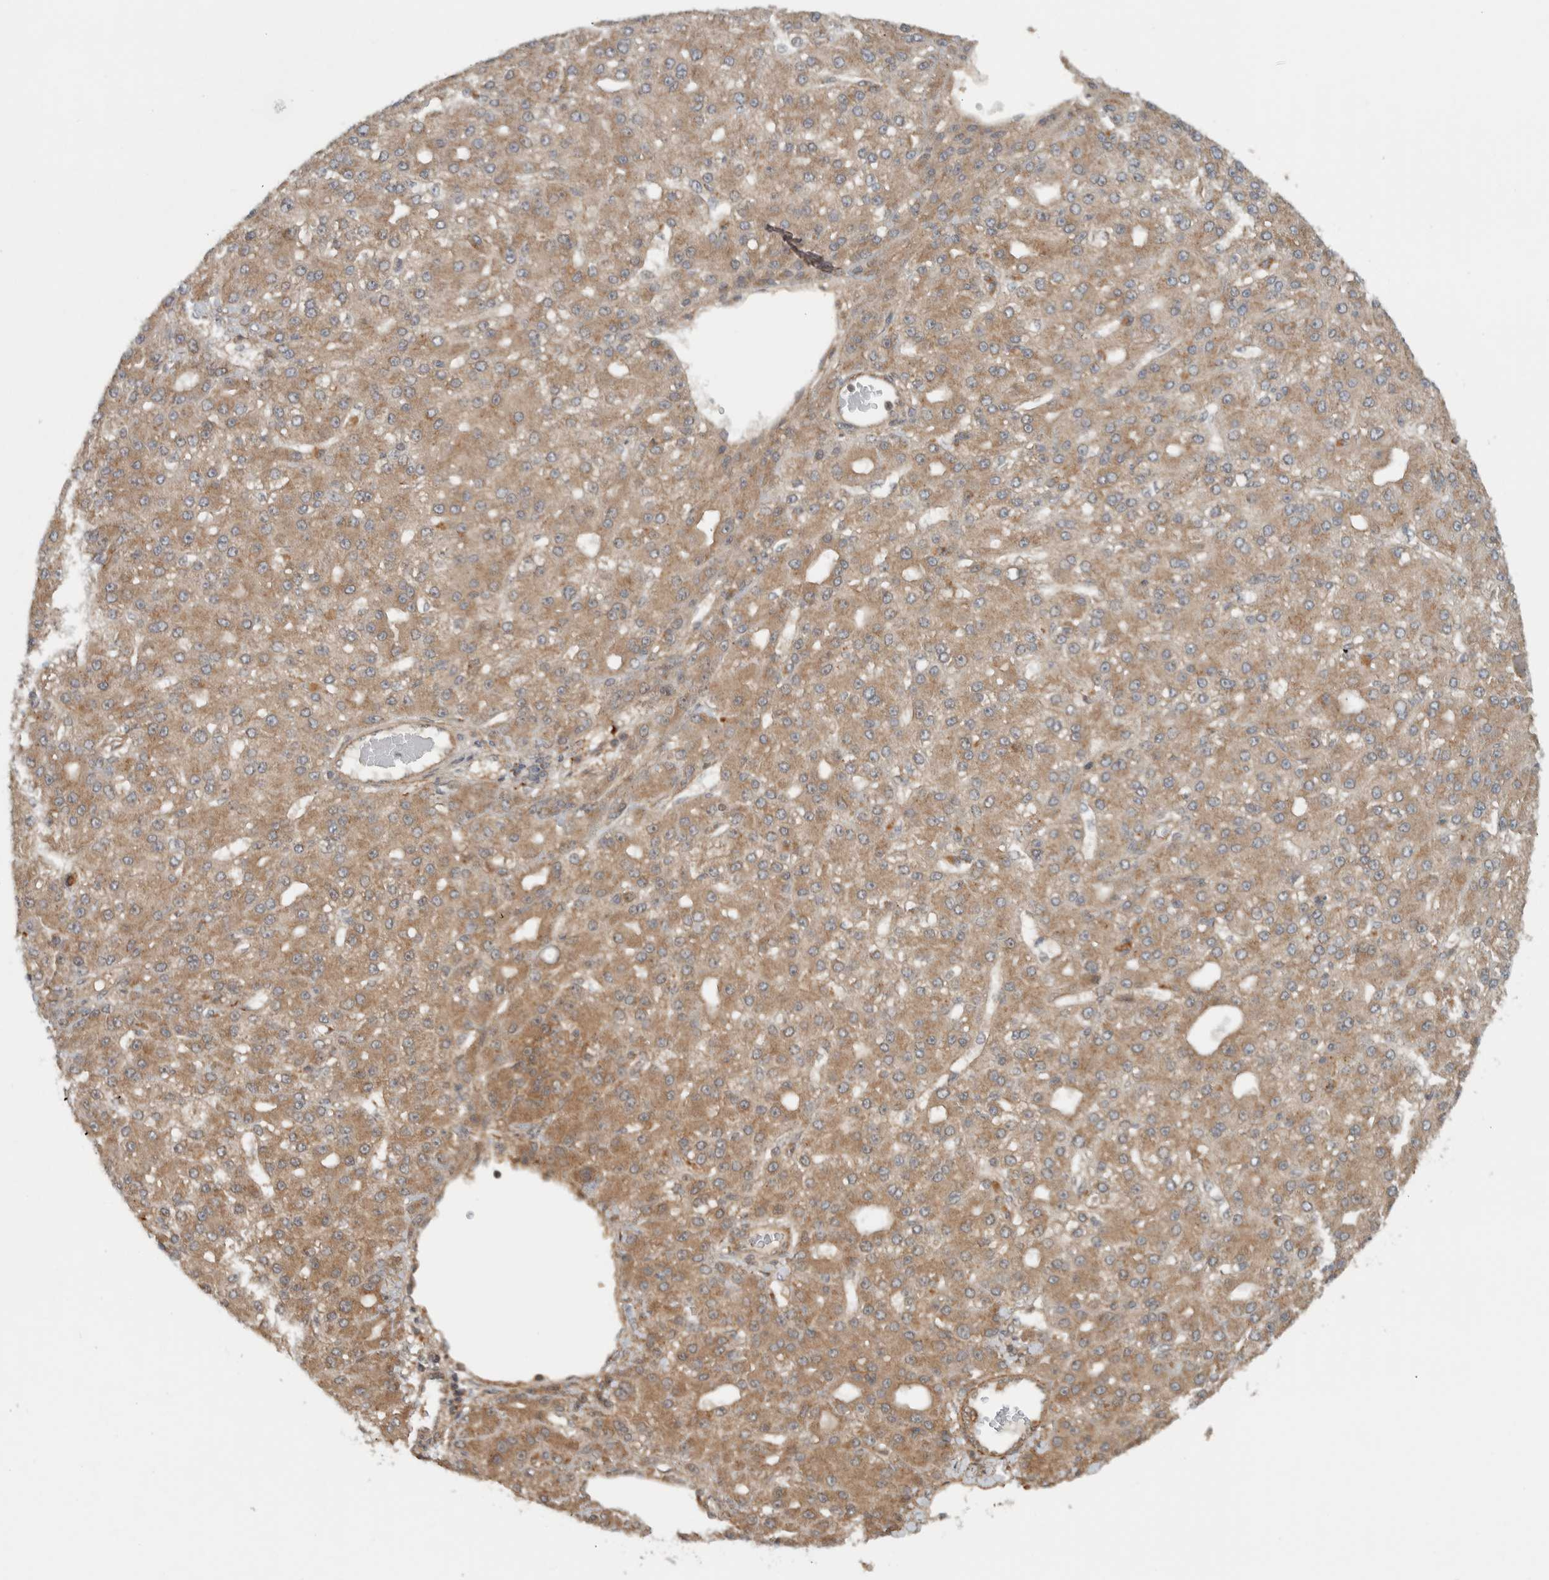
{"staining": {"intensity": "moderate", "quantity": ">75%", "location": "cytoplasmic/membranous"}, "tissue": "liver cancer", "cell_type": "Tumor cells", "image_type": "cancer", "snomed": [{"axis": "morphology", "description": "Carcinoma, Hepatocellular, NOS"}, {"axis": "topography", "description": "Liver"}], "caption": "Human hepatocellular carcinoma (liver) stained with a protein marker displays moderate staining in tumor cells.", "gene": "KLHL6", "patient": {"sex": "male", "age": 67}}